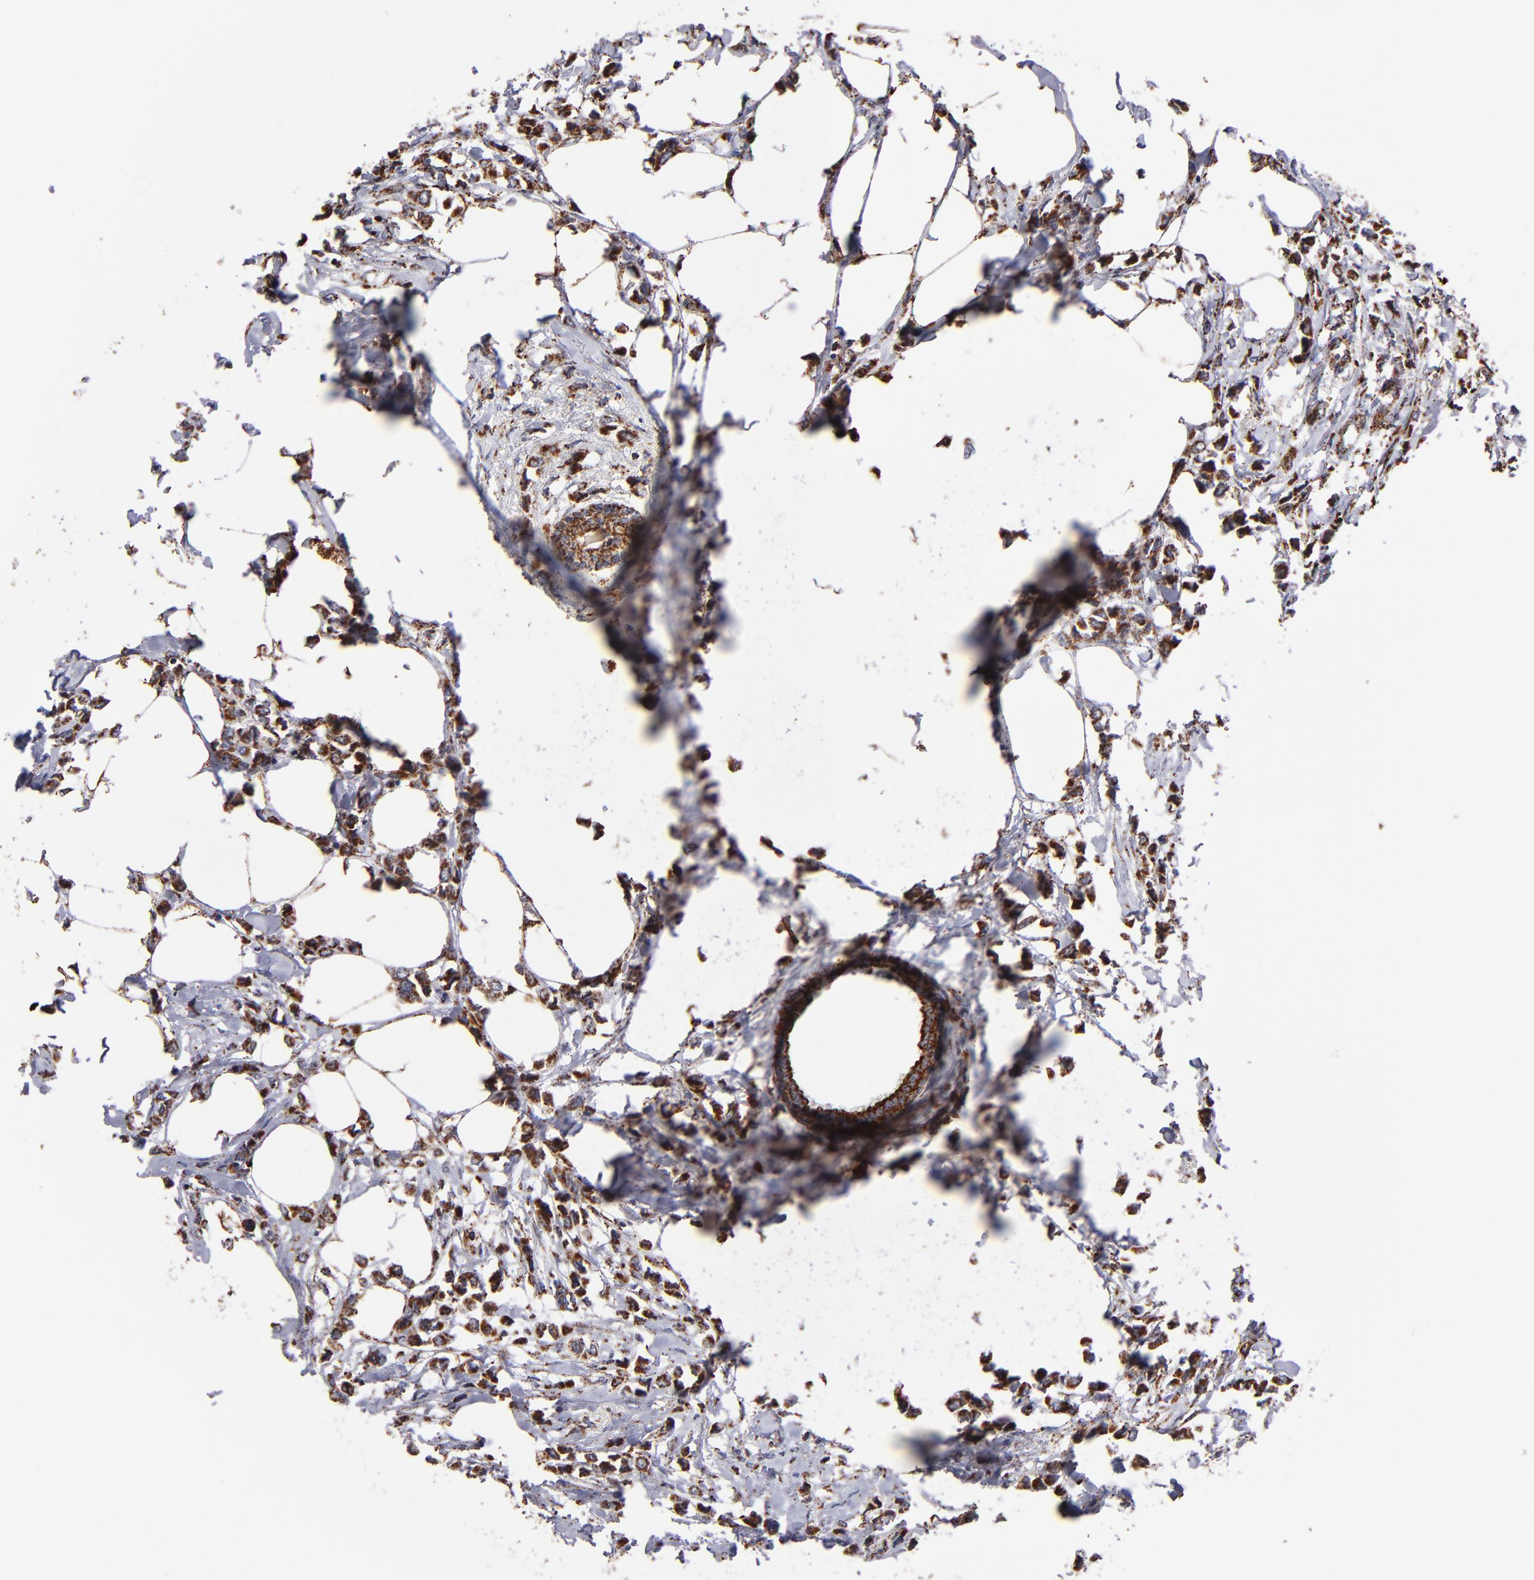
{"staining": {"intensity": "moderate", "quantity": ">75%", "location": "cytoplasmic/membranous"}, "tissue": "breast cancer", "cell_type": "Tumor cells", "image_type": "cancer", "snomed": [{"axis": "morphology", "description": "Lobular carcinoma"}, {"axis": "topography", "description": "Breast"}], "caption": "An immunohistochemistry (IHC) photomicrograph of tumor tissue is shown. Protein staining in brown shows moderate cytoplasmic/membranous positivity in breast lobular carcinoma within tumor cells. The protein is shown in brown color, while the nuclei are stained blue.", "gene": "DLST", "patient": {"sex": "female", "age": 51}}